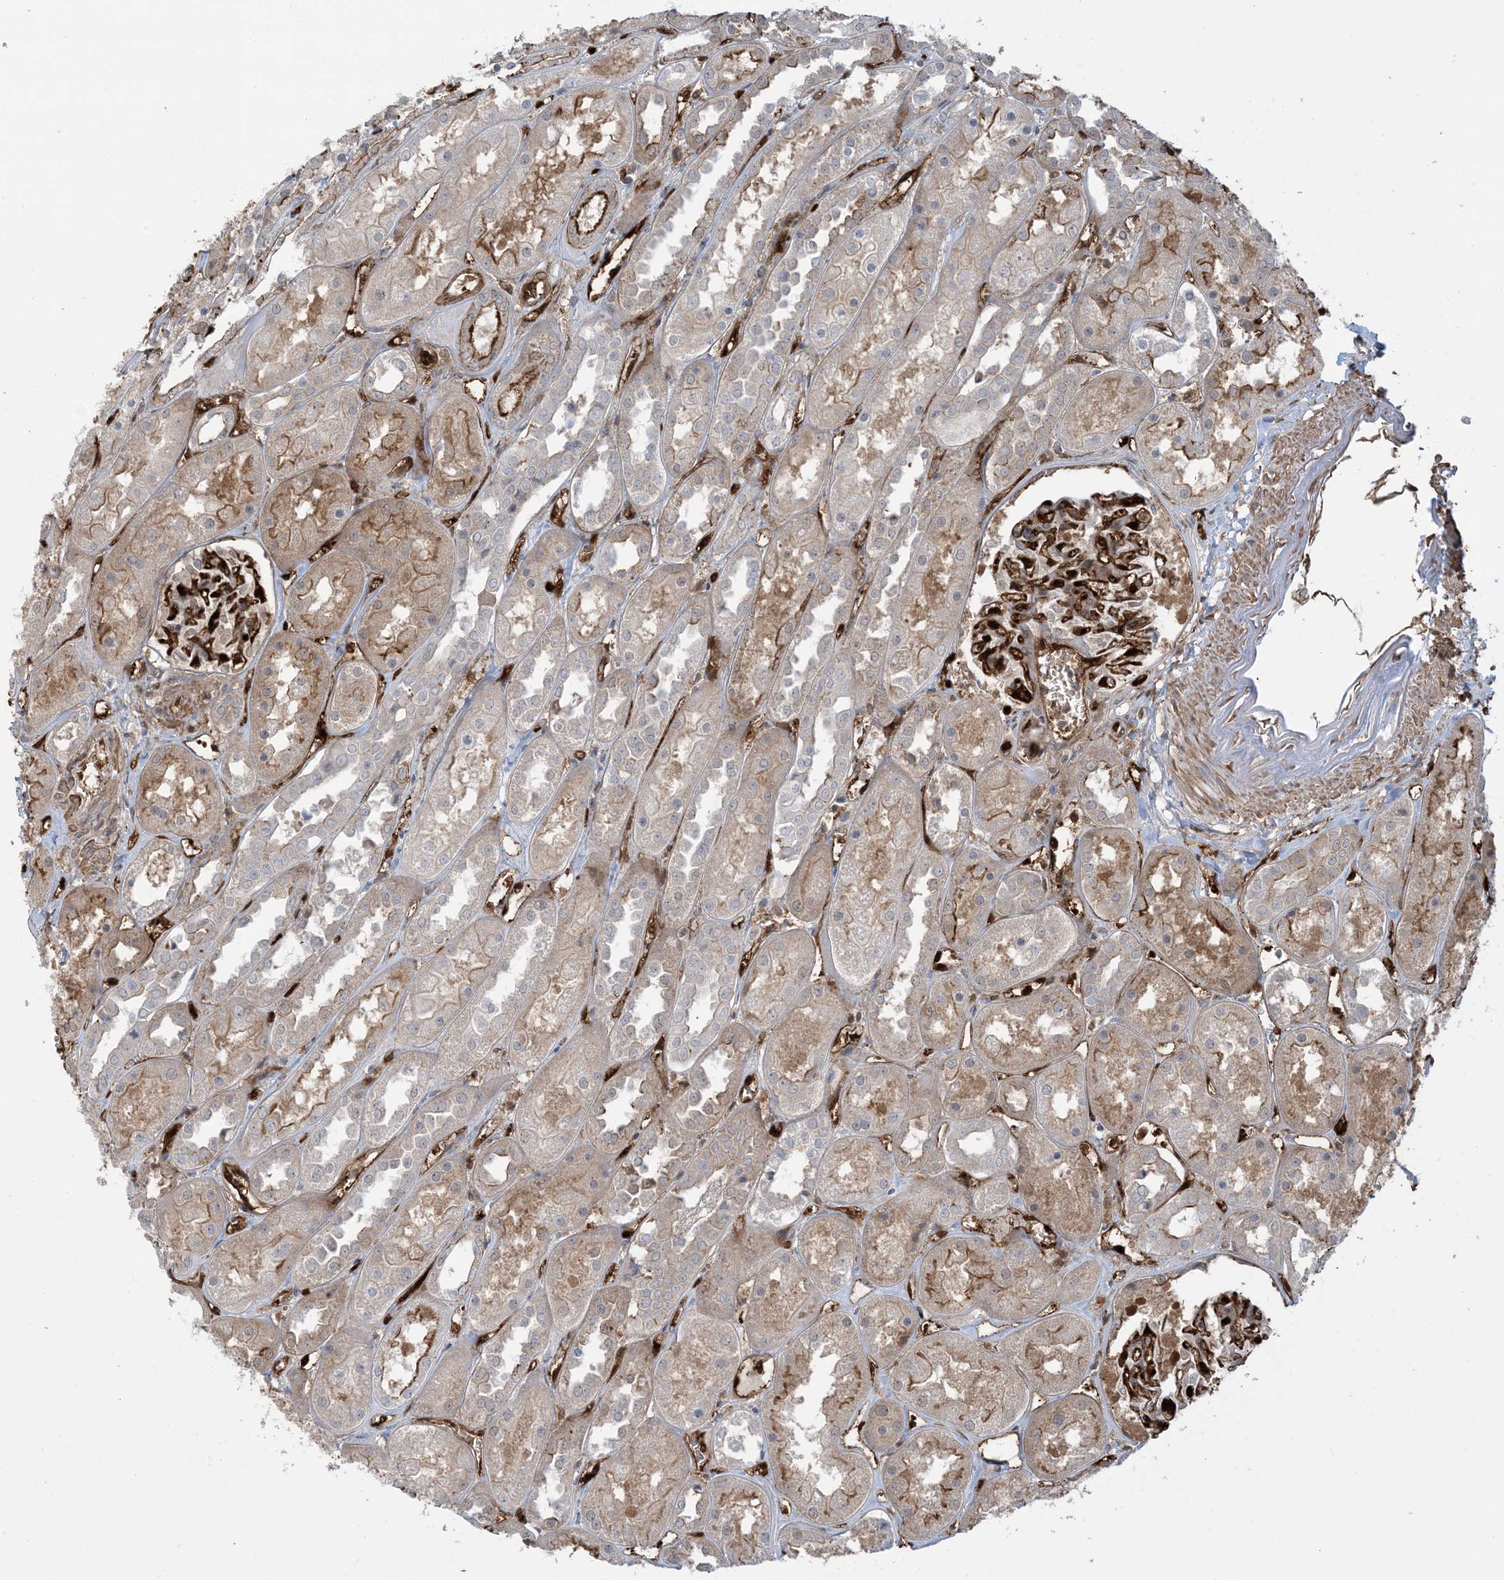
{"staining": {"intensity": "strong", "quantity": "25%-75%", "location": "cytoplasmic/membranous"}, "tissue": "kidney", "cell_type": "Cells in glomeruli", "image_type": "normal", "snomed": [{"axis": "morphology", "description": "Normal tissue, NOS"}, {"axis": "topography", "description": "Kidney"}], "caption": "High-power microscopy captured an IHC micrograph of normal kidney, revealing strong cytoplasmic/membranous staining in approximately 25%-75% of cells in glomeruli.", "gene": "PPM1F", "patient": {"sex": "male", "age": 70}}